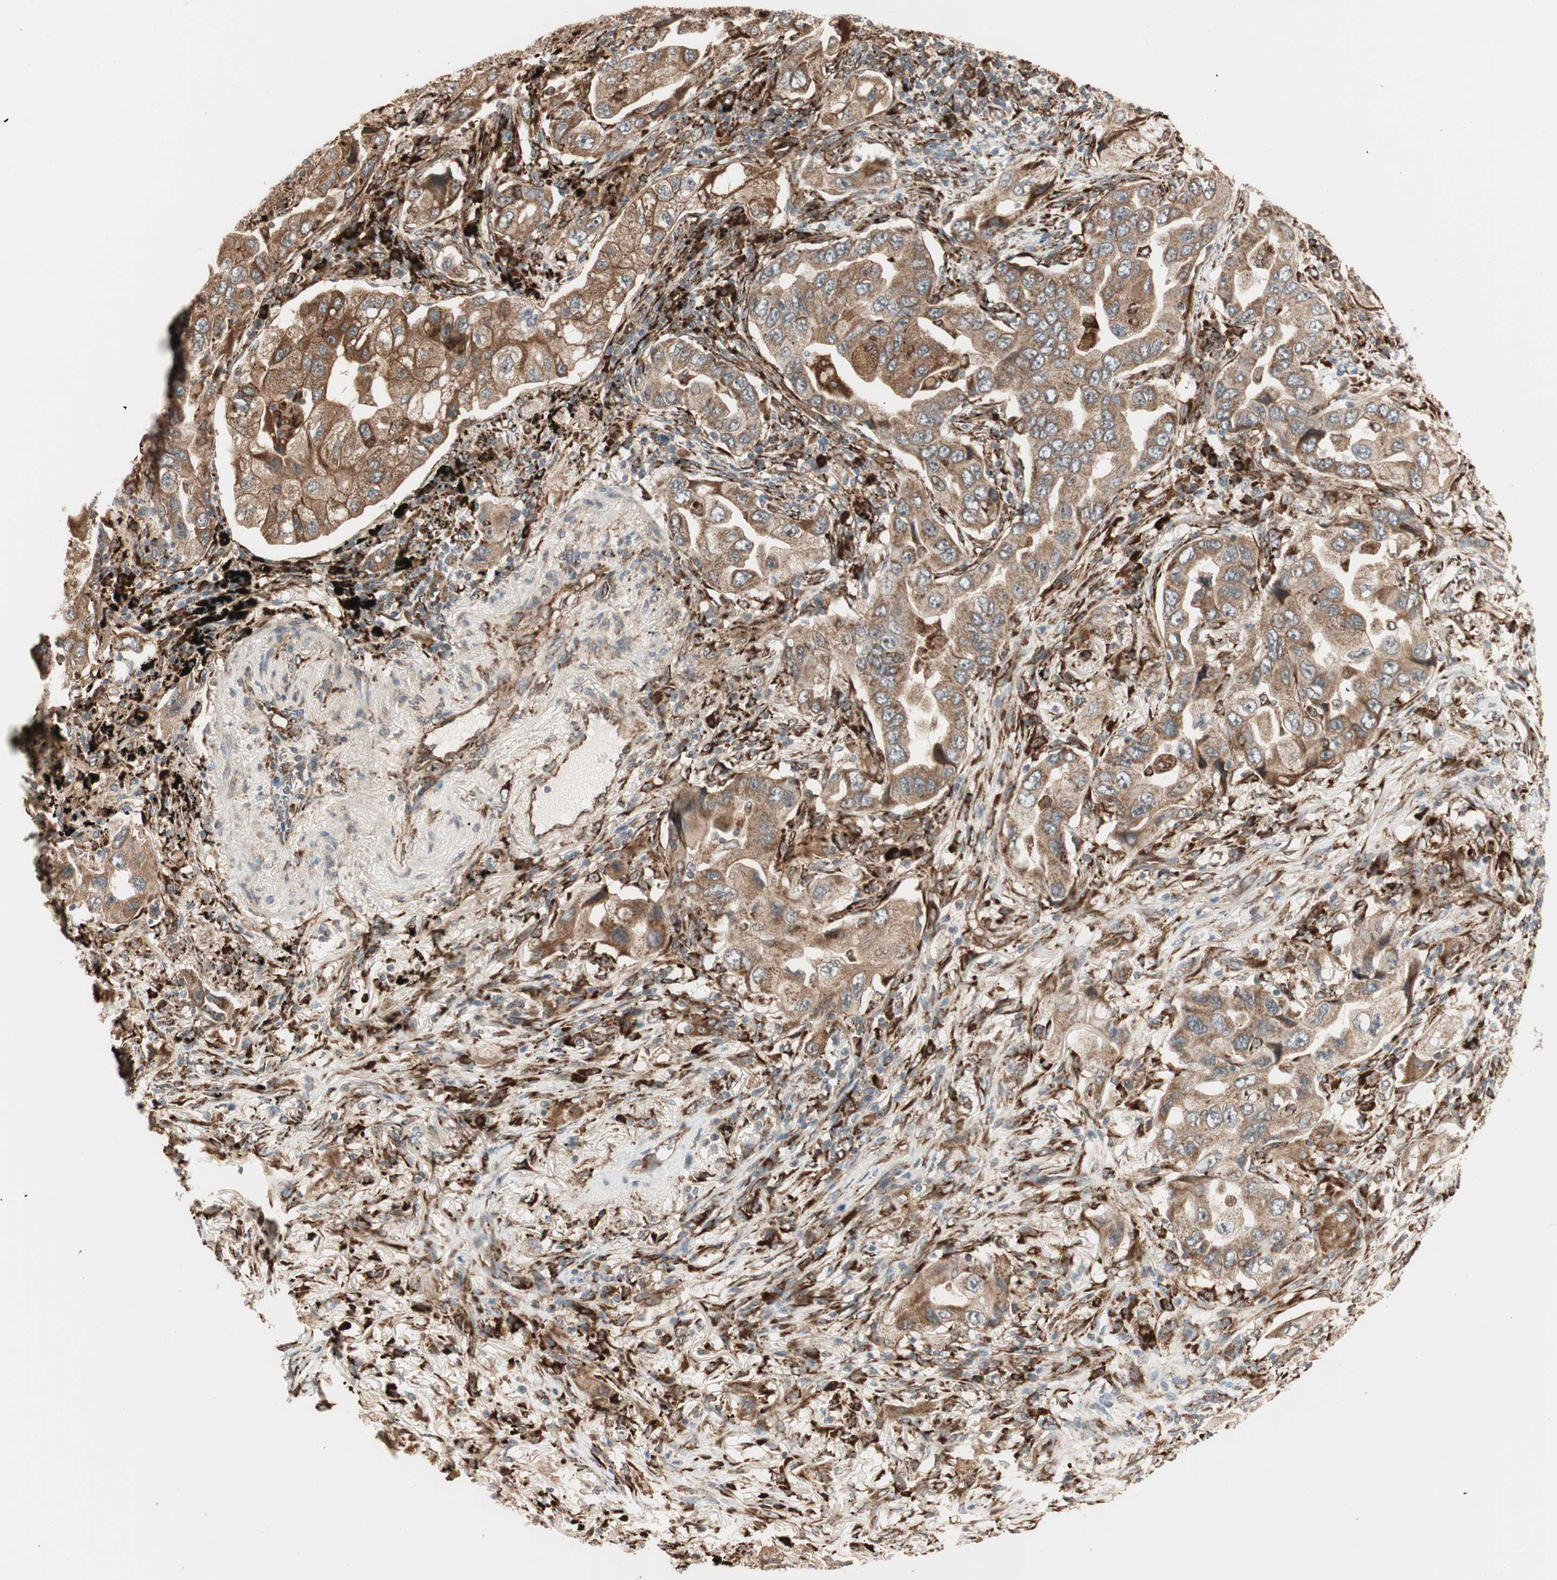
{"staining": {"intensity": "moderate", "quantity": ">75%", "location": "cytoplasmic/membranous"}, "tissue": "lung cancer", "cell_type": "Tumor cells", "image_type": "cancer", "snomed": [{"axis": "morphology", "description": "Adenocarcinoma, NOS"}, {"axis": "topography", "description": "Lung"}], "caption": "Human lung cancer stained with a protein marker exhibits moderate staining in tumor cells.", "gene": "P4HA1", "patient": {"sex": "female", "age": 65}}